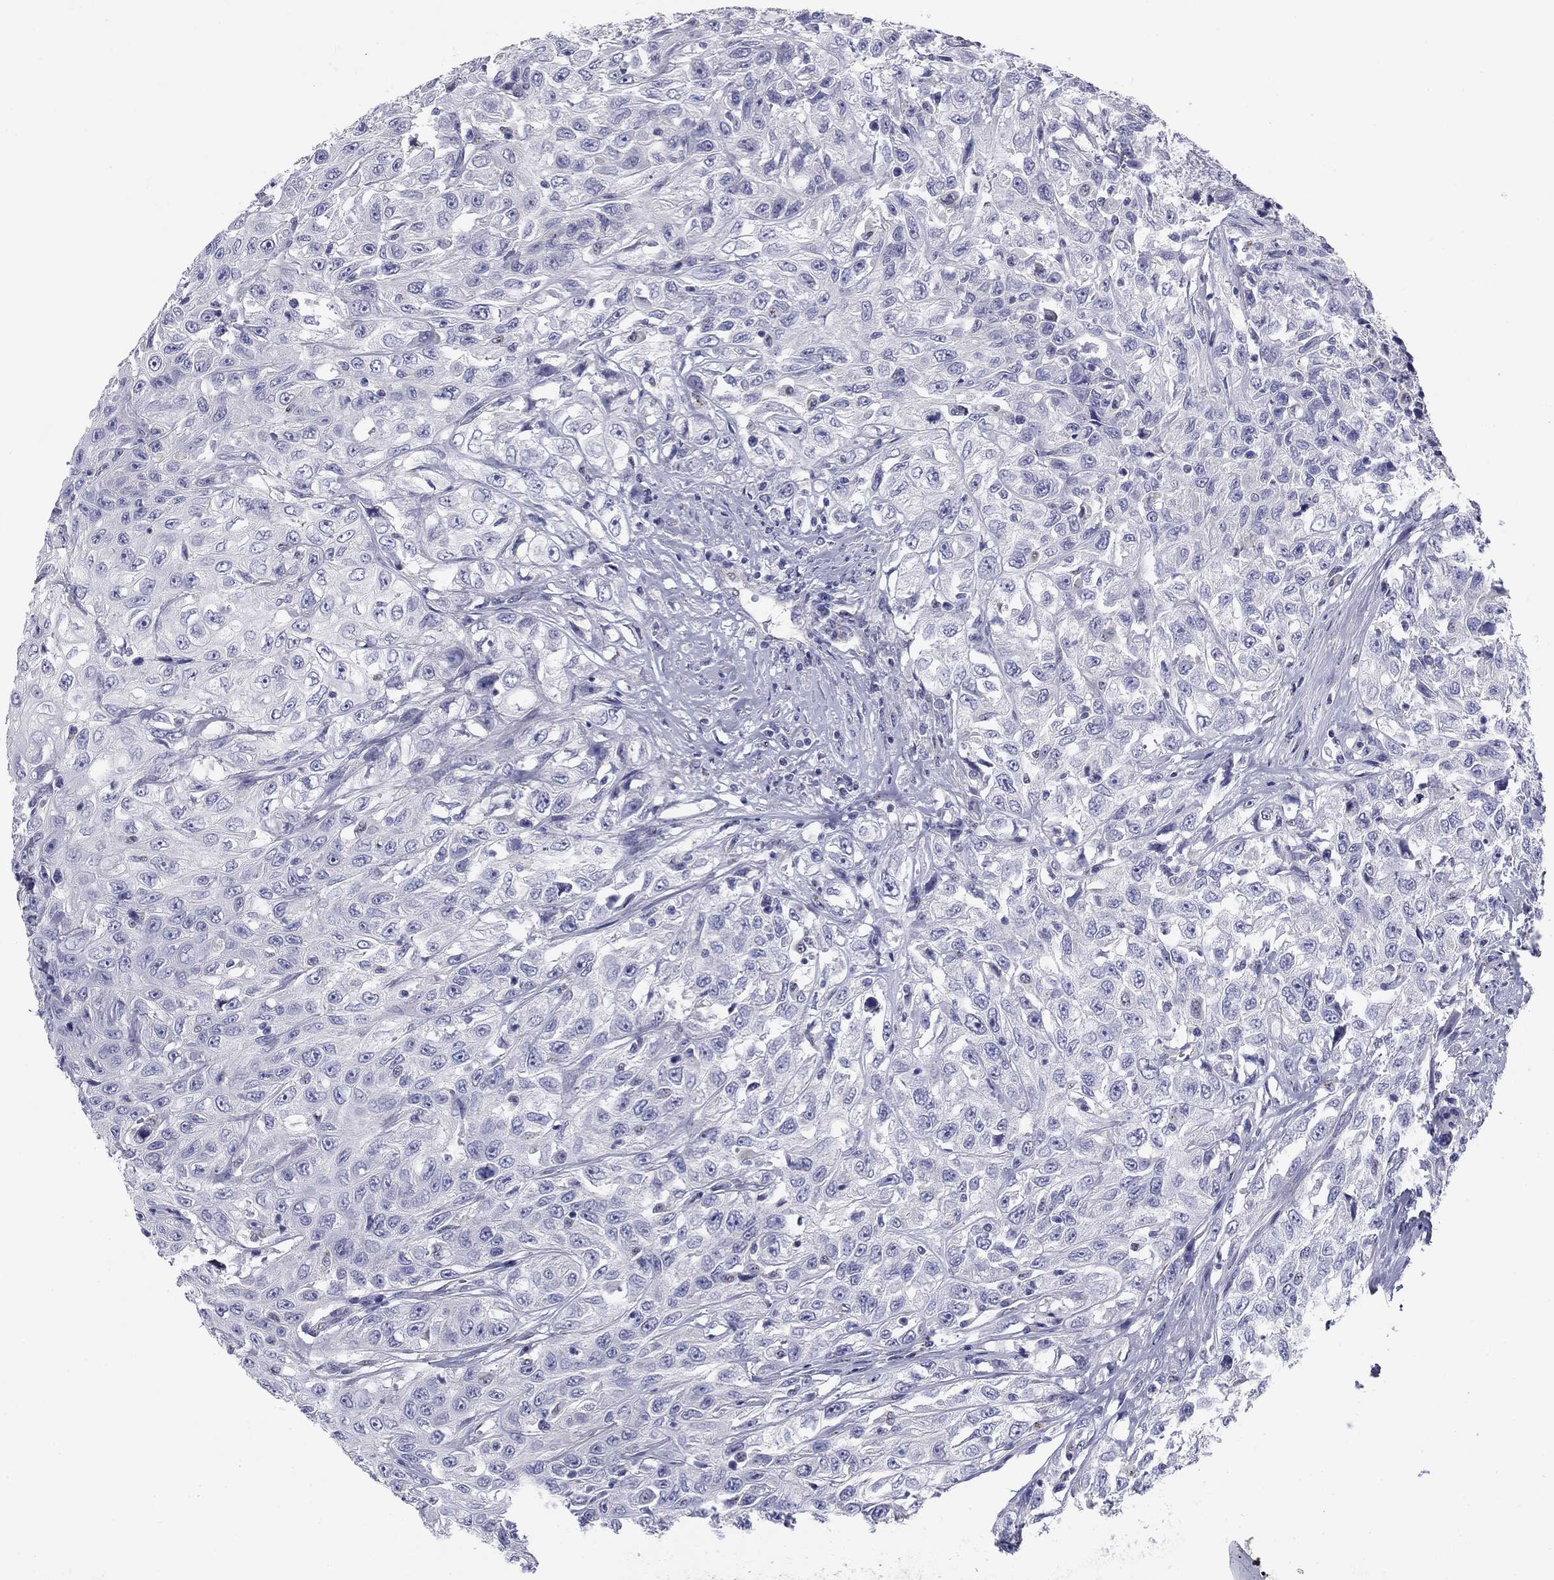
{"staining": {"intensity": "negative", "quantity": "none", "location": "none"}, "tissue": "urothelial cancer", "cell_type": "Tumor cells", "image_type": "cancer", "snomed": [{"axis": "morphology", "description": "Urothelial carcinoma, High grade"}, {"axis": "topography", "description": "Urinary bladder"}], "caption": "Photomicrograph shows no protein positivity in tumor cells of urothelial carcinoma (high-grade) tissue.", "gene": "SEPTIN3", "patient": {"sex": "female", "age": 56}}